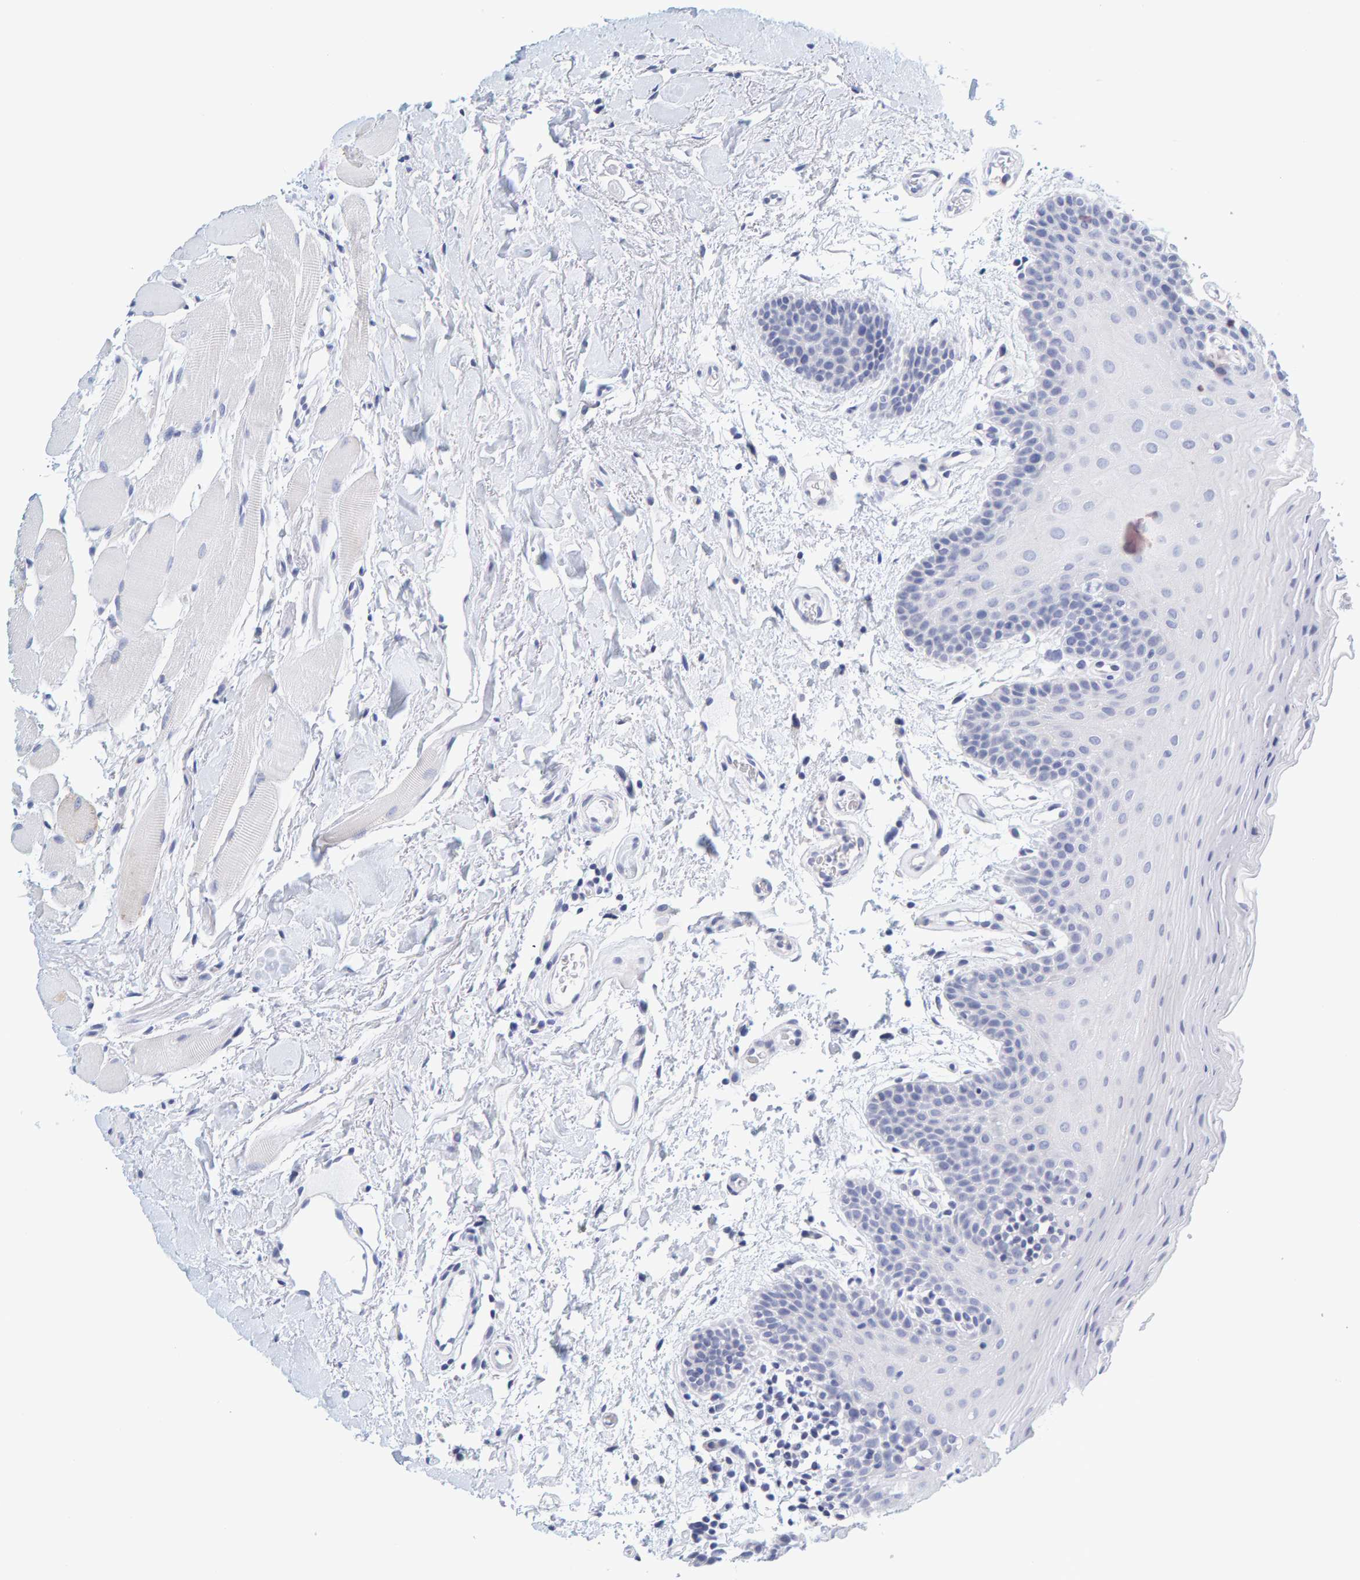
{"staining": {"intensity": "negative", "quantity": "none", "location": "none"}, "tissue": "oral mucosa", "cell_type": "Squamous epithelial cells", "image_type": "normal", "snomed": [{"axis": "morphology", "description": "Normal tissue, NOS"}, {"axis": "topography", "description": "Oral tissue"}], "caption": "Immunohistochemistry (IHC) micrograph of benign oral mucosa: human oral mucosa stained with DAB reveals no significant protein expression in squamous epithelial cells.", "gene": "MOG", "patient": {"sex": "male", "age": 62}}